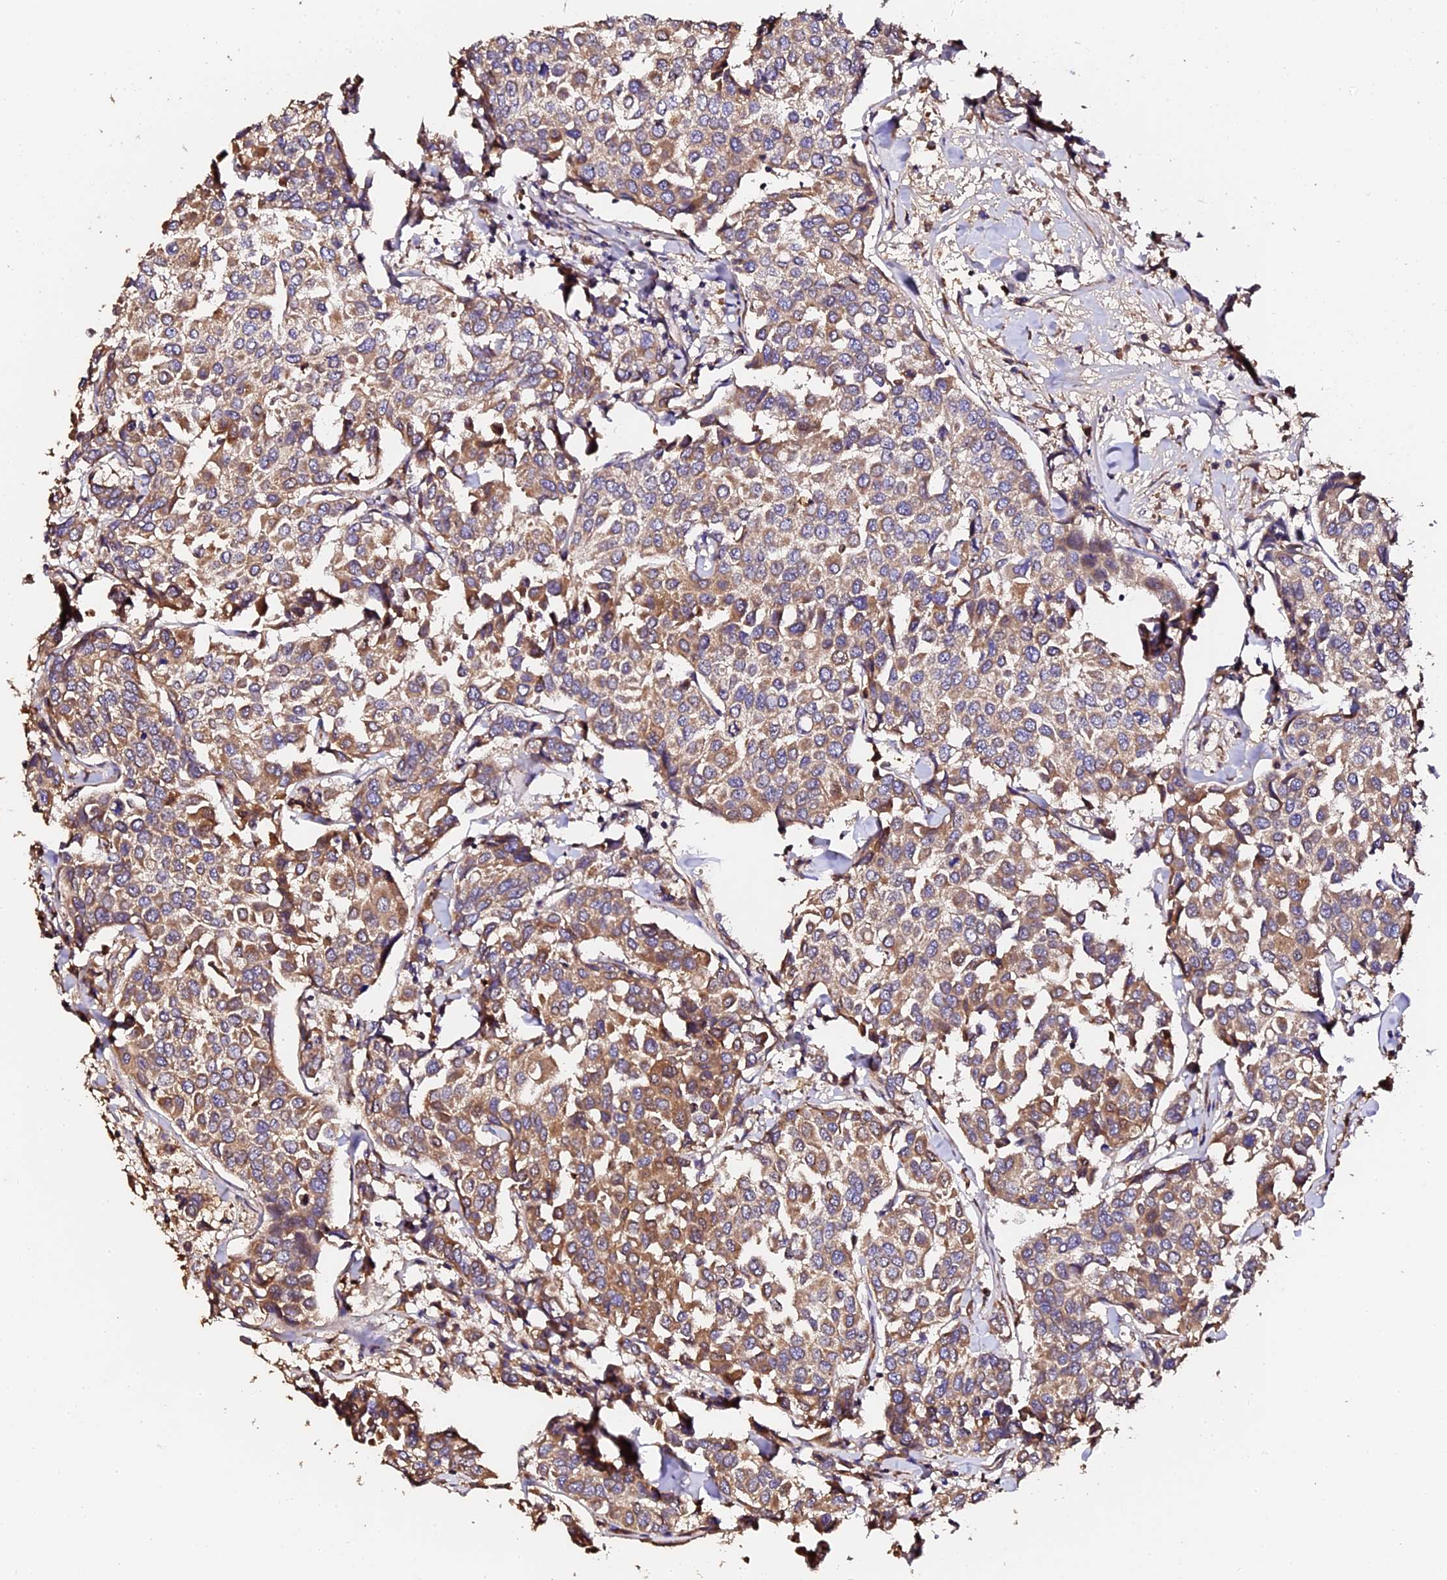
{"staining": {"intensity": "moderate", "quantity": ">75%", "location": "cytoplasmic/membranous"}, "tissue": "breast cancer", "cell_type": "Tumor cells", "image_type": "cancer", "snomed": [{"axis": "morphology", "description": "Duct carcinoma"}, {"axis": "topography", "description": "Breast"}], "caption": "Human breast cancer stained with a brown dye reveals moderate cytoplasmic/membranous positive staining in approximately >75% of tumor cells.", "gene": "TDO2", "patient": {"sex": "female", "age": 55}}